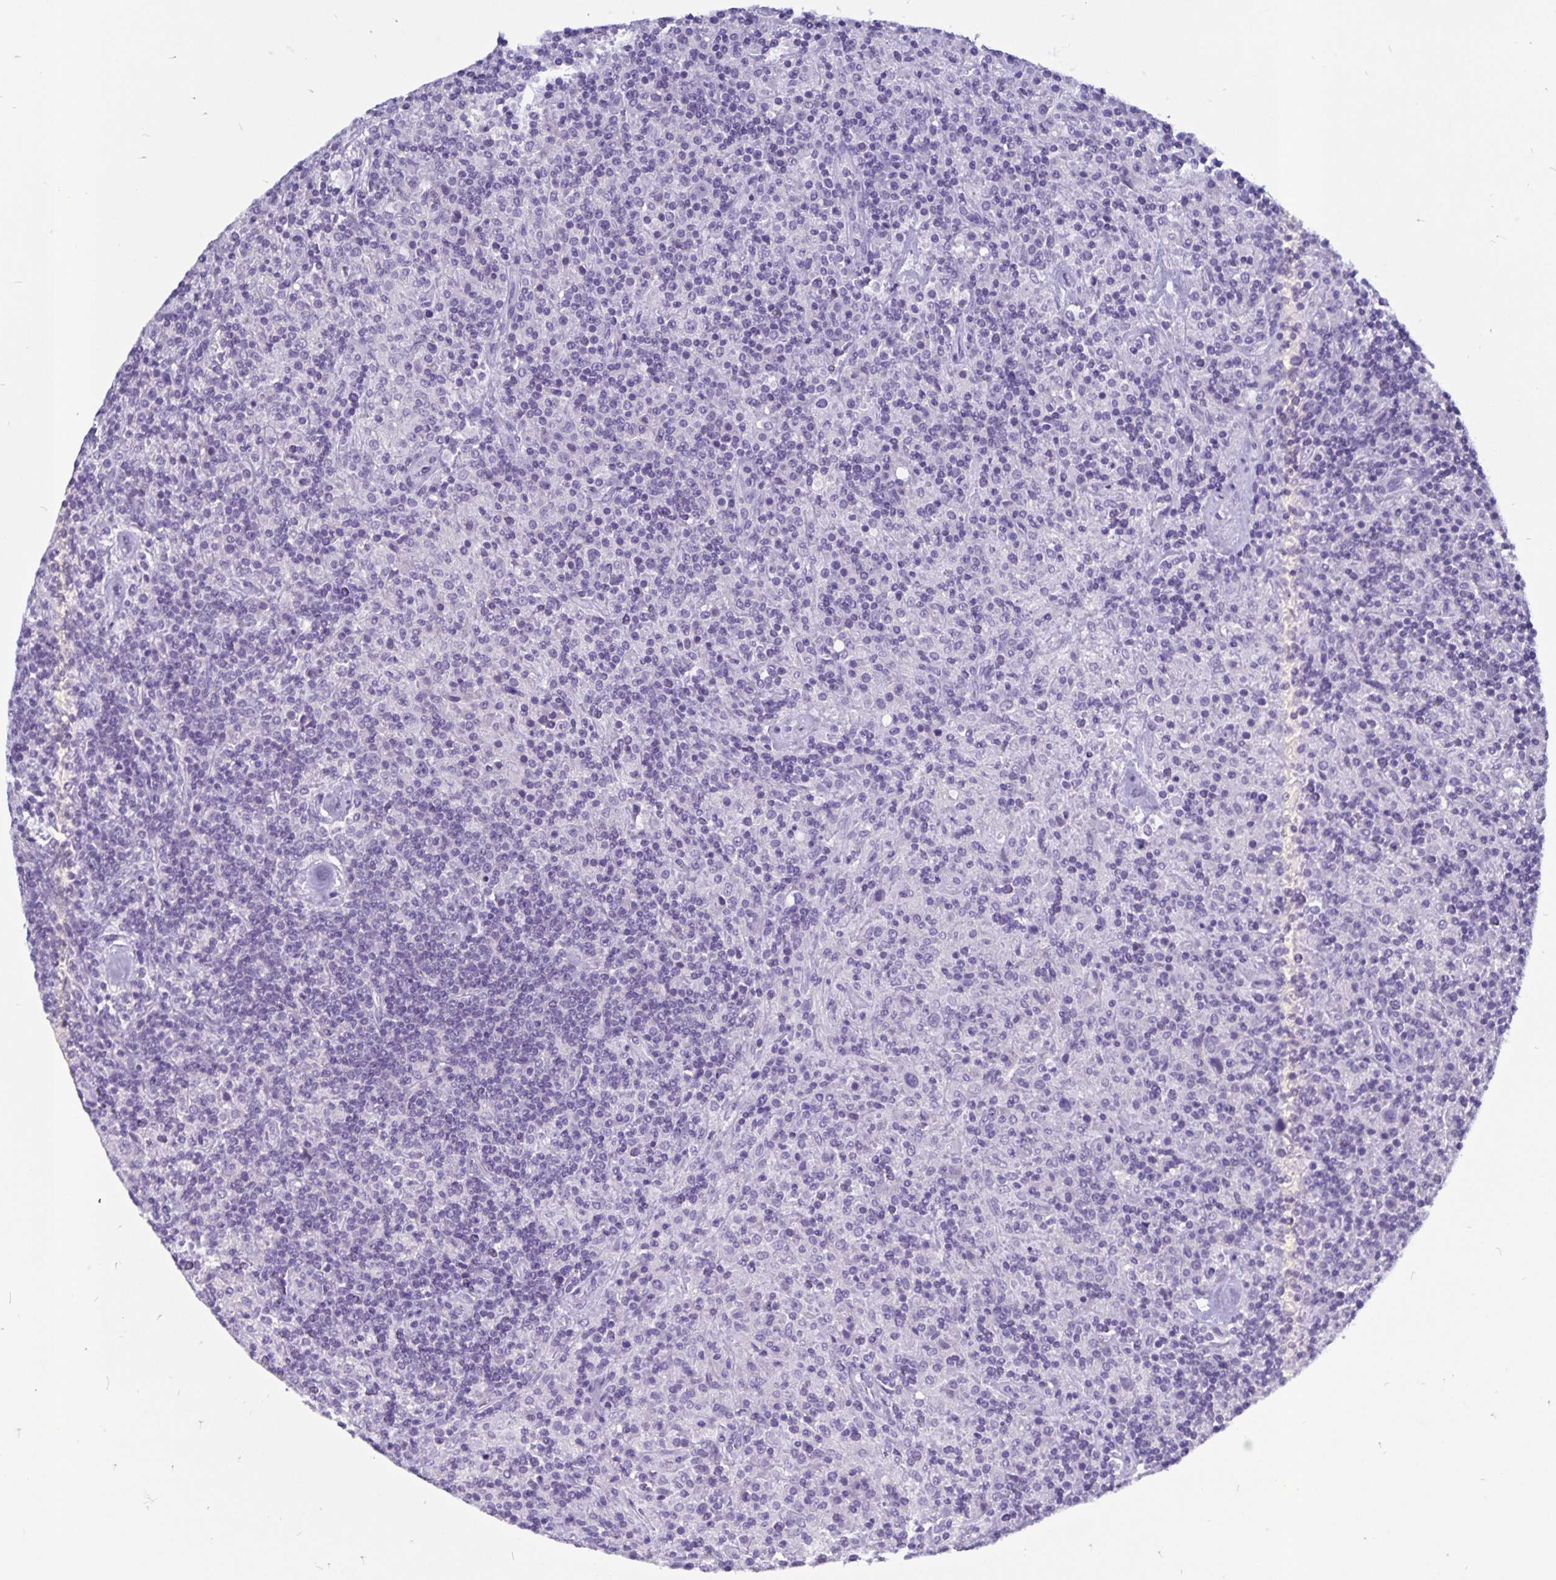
{"staining": {"intensity": "negative", "quantity": "none", "location": "none"}, "tissue": "lymphoma", "cell_type": "Tumor cells", "image_type": "cancer", "snomed": [{"axis": "morphology", "description": "Hodgkin's disease, NOS"}, {"axis": "topography", "description": "Lymph node"}], "caption": "The photomicrograph exhibits no staining of tumor cells in Hodgkin's disease. The staining is performed using DAB brown chromogen with nuclei counter-stained in using hematoxylin.", "gene": "ODF3B", "patient": {"sex": "male", "age": 70}}